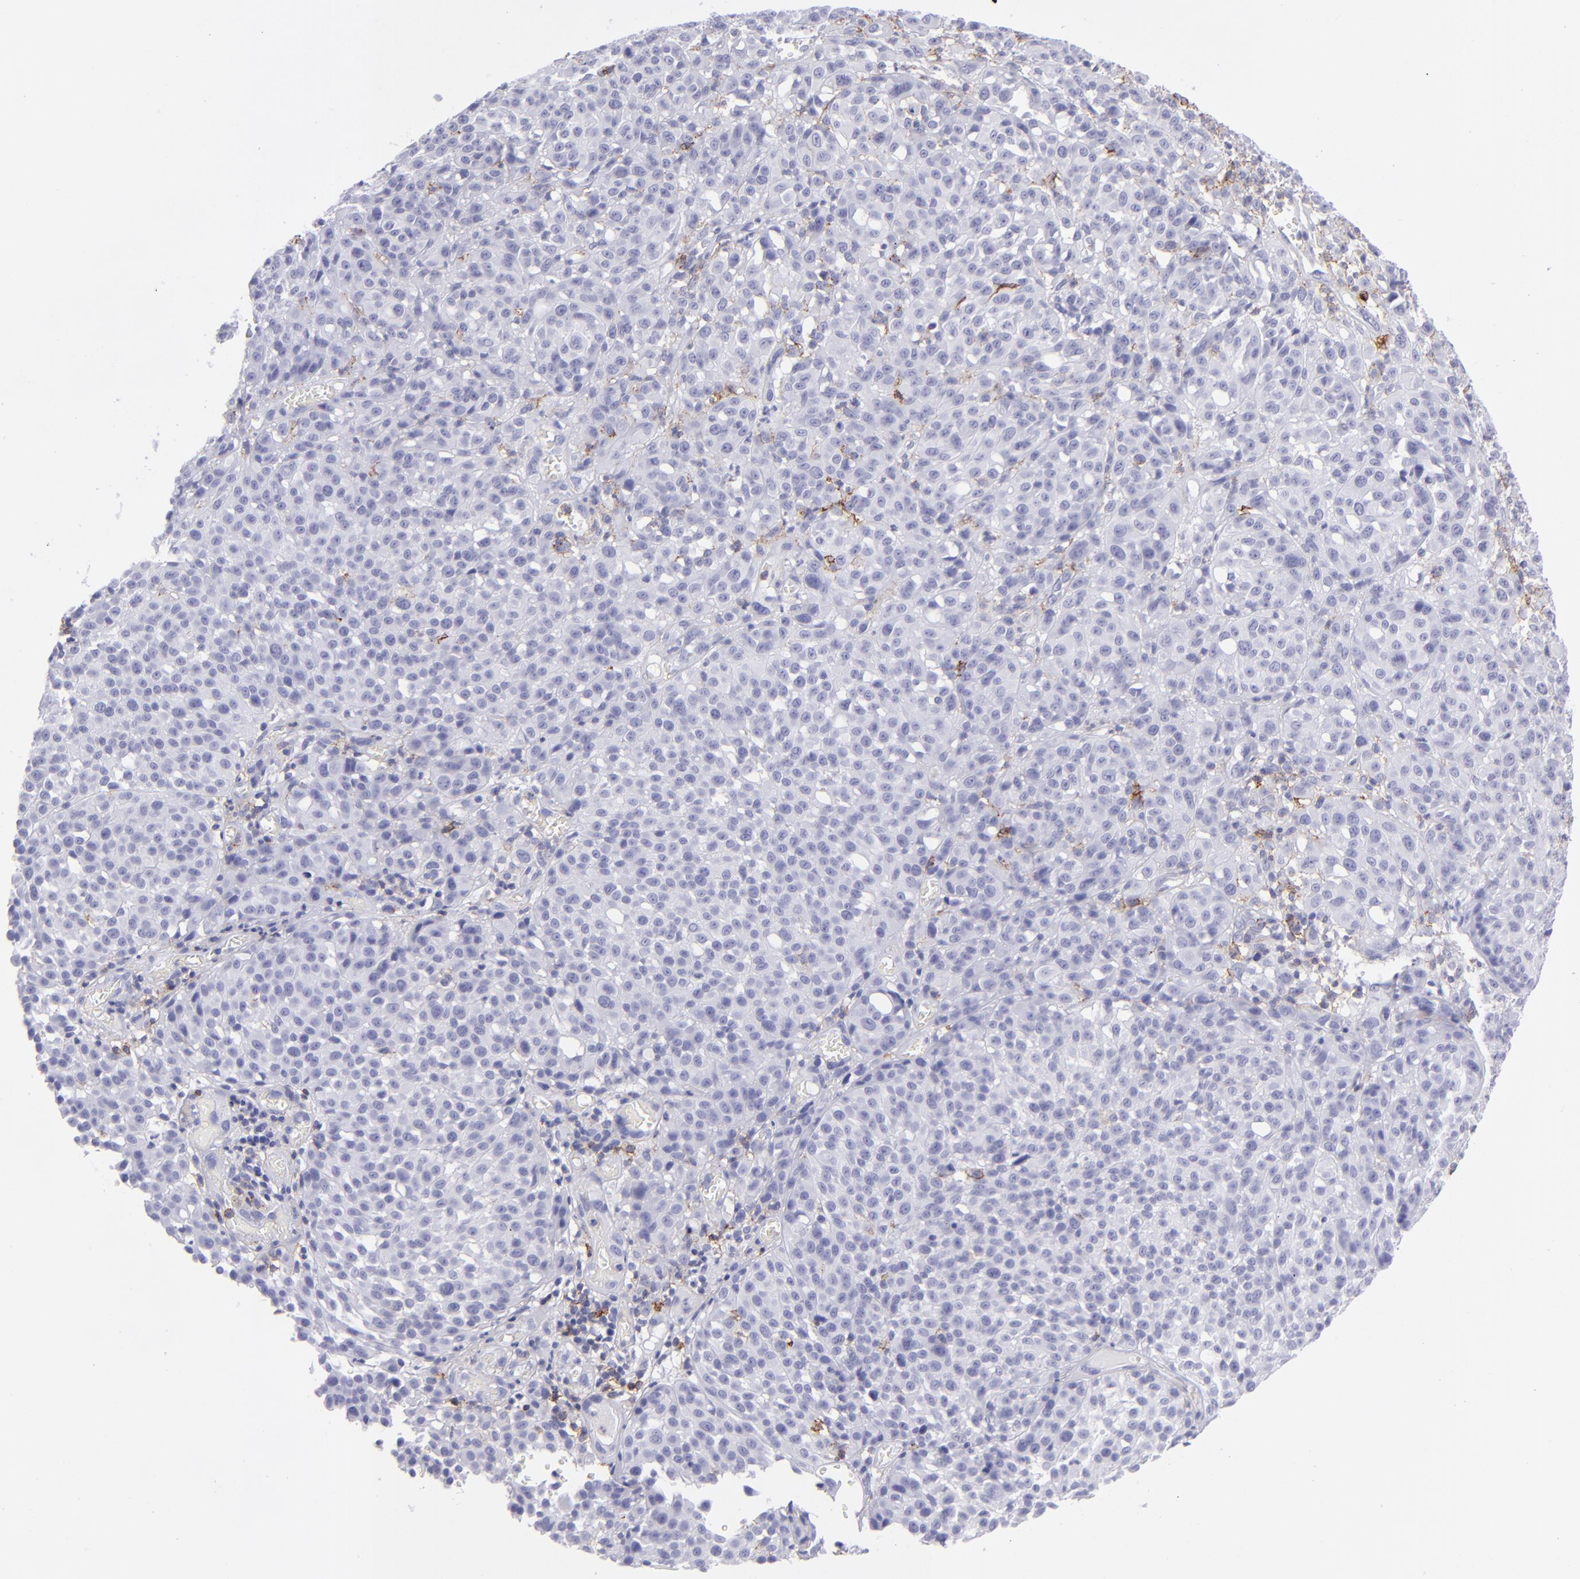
{"staining": {"intensity": "negative", "quantity": "none", "location": "none"}, "tissue": "melanoma", "cell_type": "Tumor cells", "image_type": "cancer", "snomed": [{"axis": "morphology", "description": "Malignant melanoma, NOS"}, {"axis": "topography", "description": "Skin"}], "caption": "A histopathology image of malignant melanoma stained for a protein reveals no brown staining in tumor cells.", "gene": "SELPLG", "patient": {"sex": "female", "age": 49}}